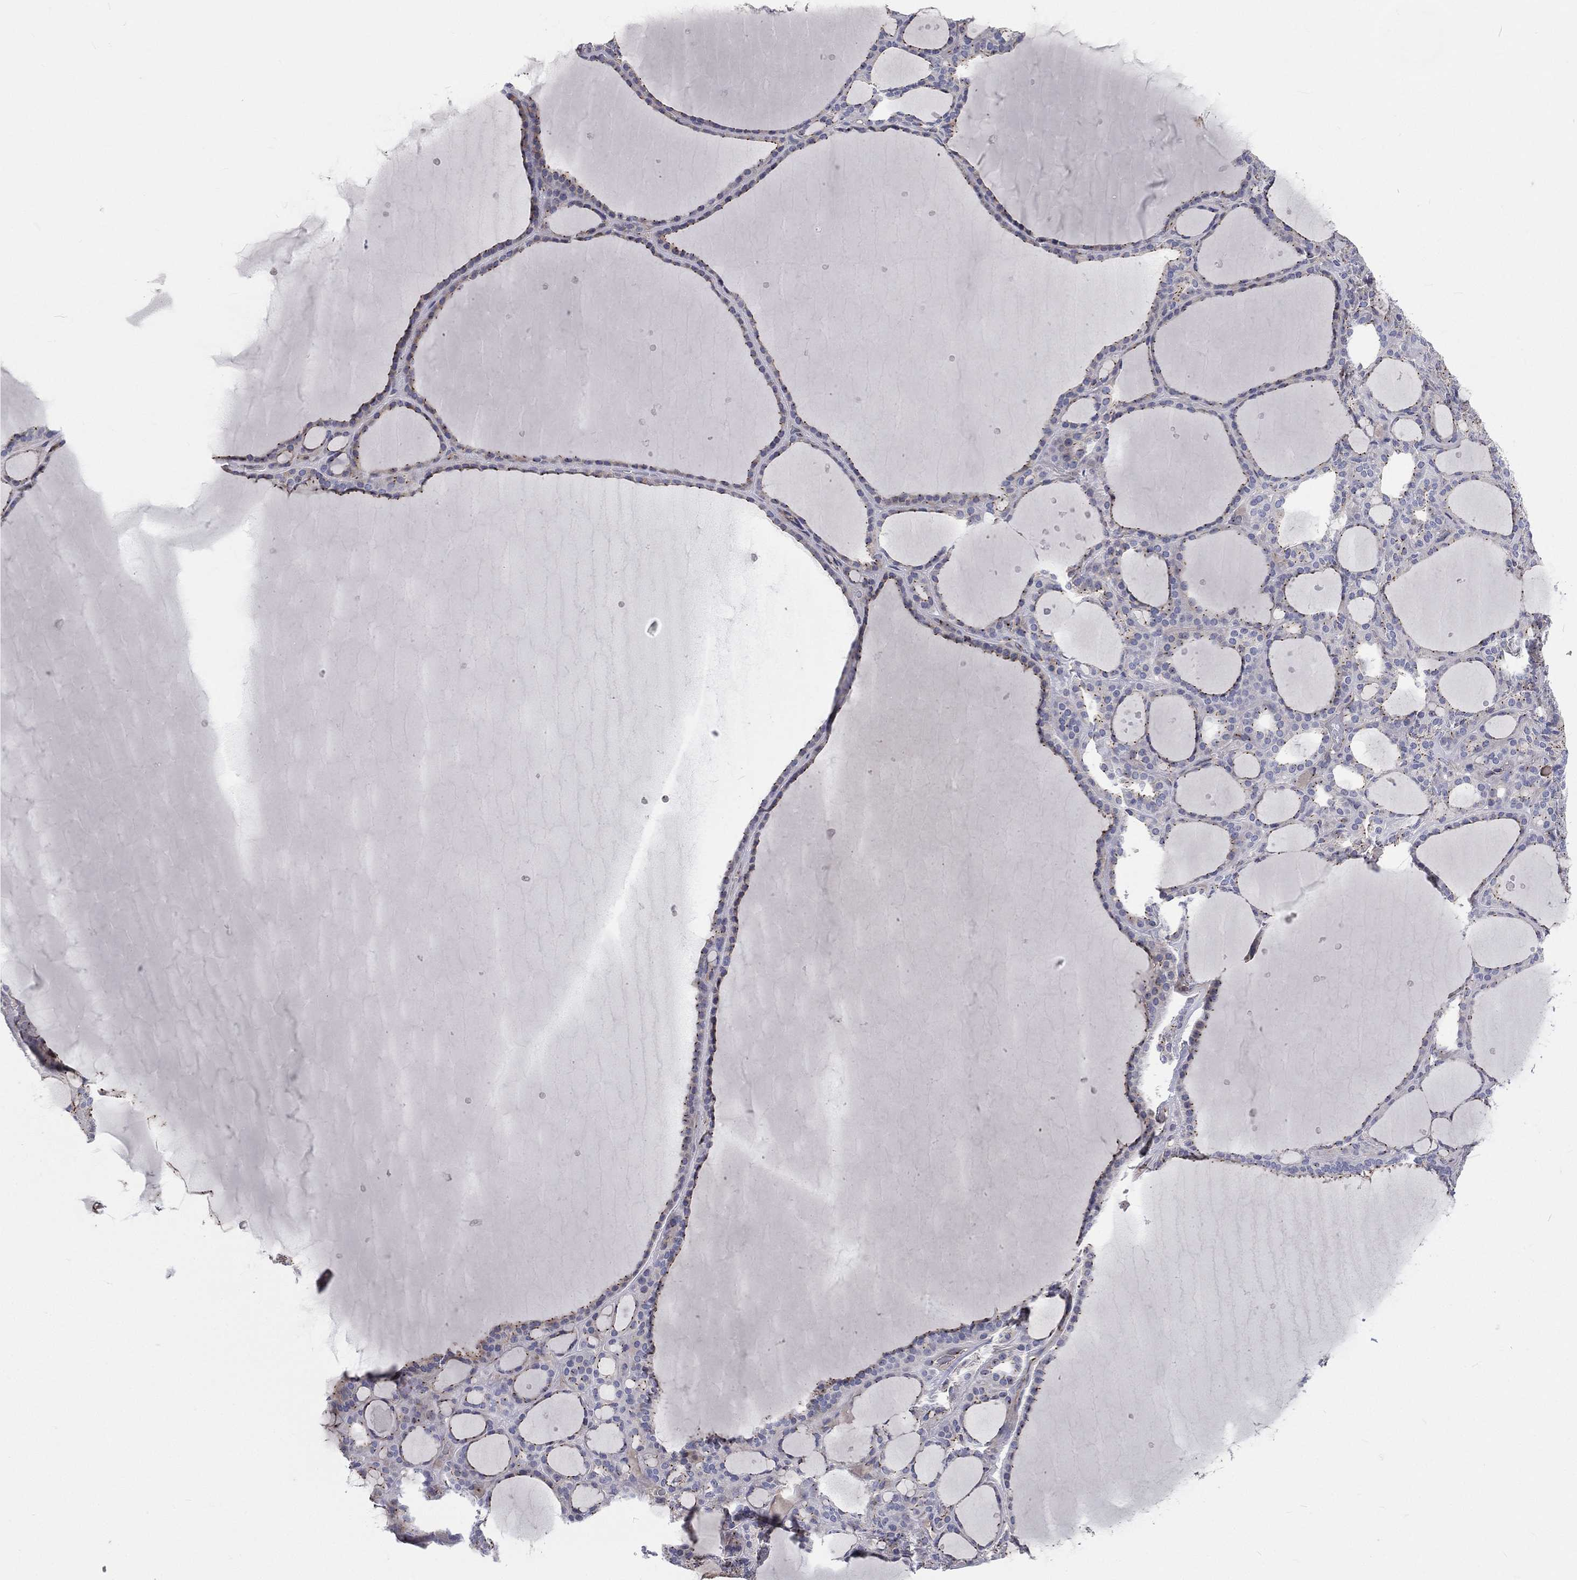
{"staining": {"intensity": "moderate", "quantity": ">75%", "location": "cytoplasmic/membranous"}, "tissue": "thyroid gland", "cell_type": "Glandular cells", "image_type": "normal", "snomed": [{"axis": "morphology", "description": "Normal tissue, NOS"}, {"axis": "topography", "description": "Thyroid gland"}], "caption": "High-power microscopy captured an immunohistochemistry (IHC) micrograph of benign thyroid gland, revealing moderate cytoplasmic/membranous staining in approximately >75% of glandular cells.", "gene": "CROCC", "patient": {"sex": "male", "age": 63}}